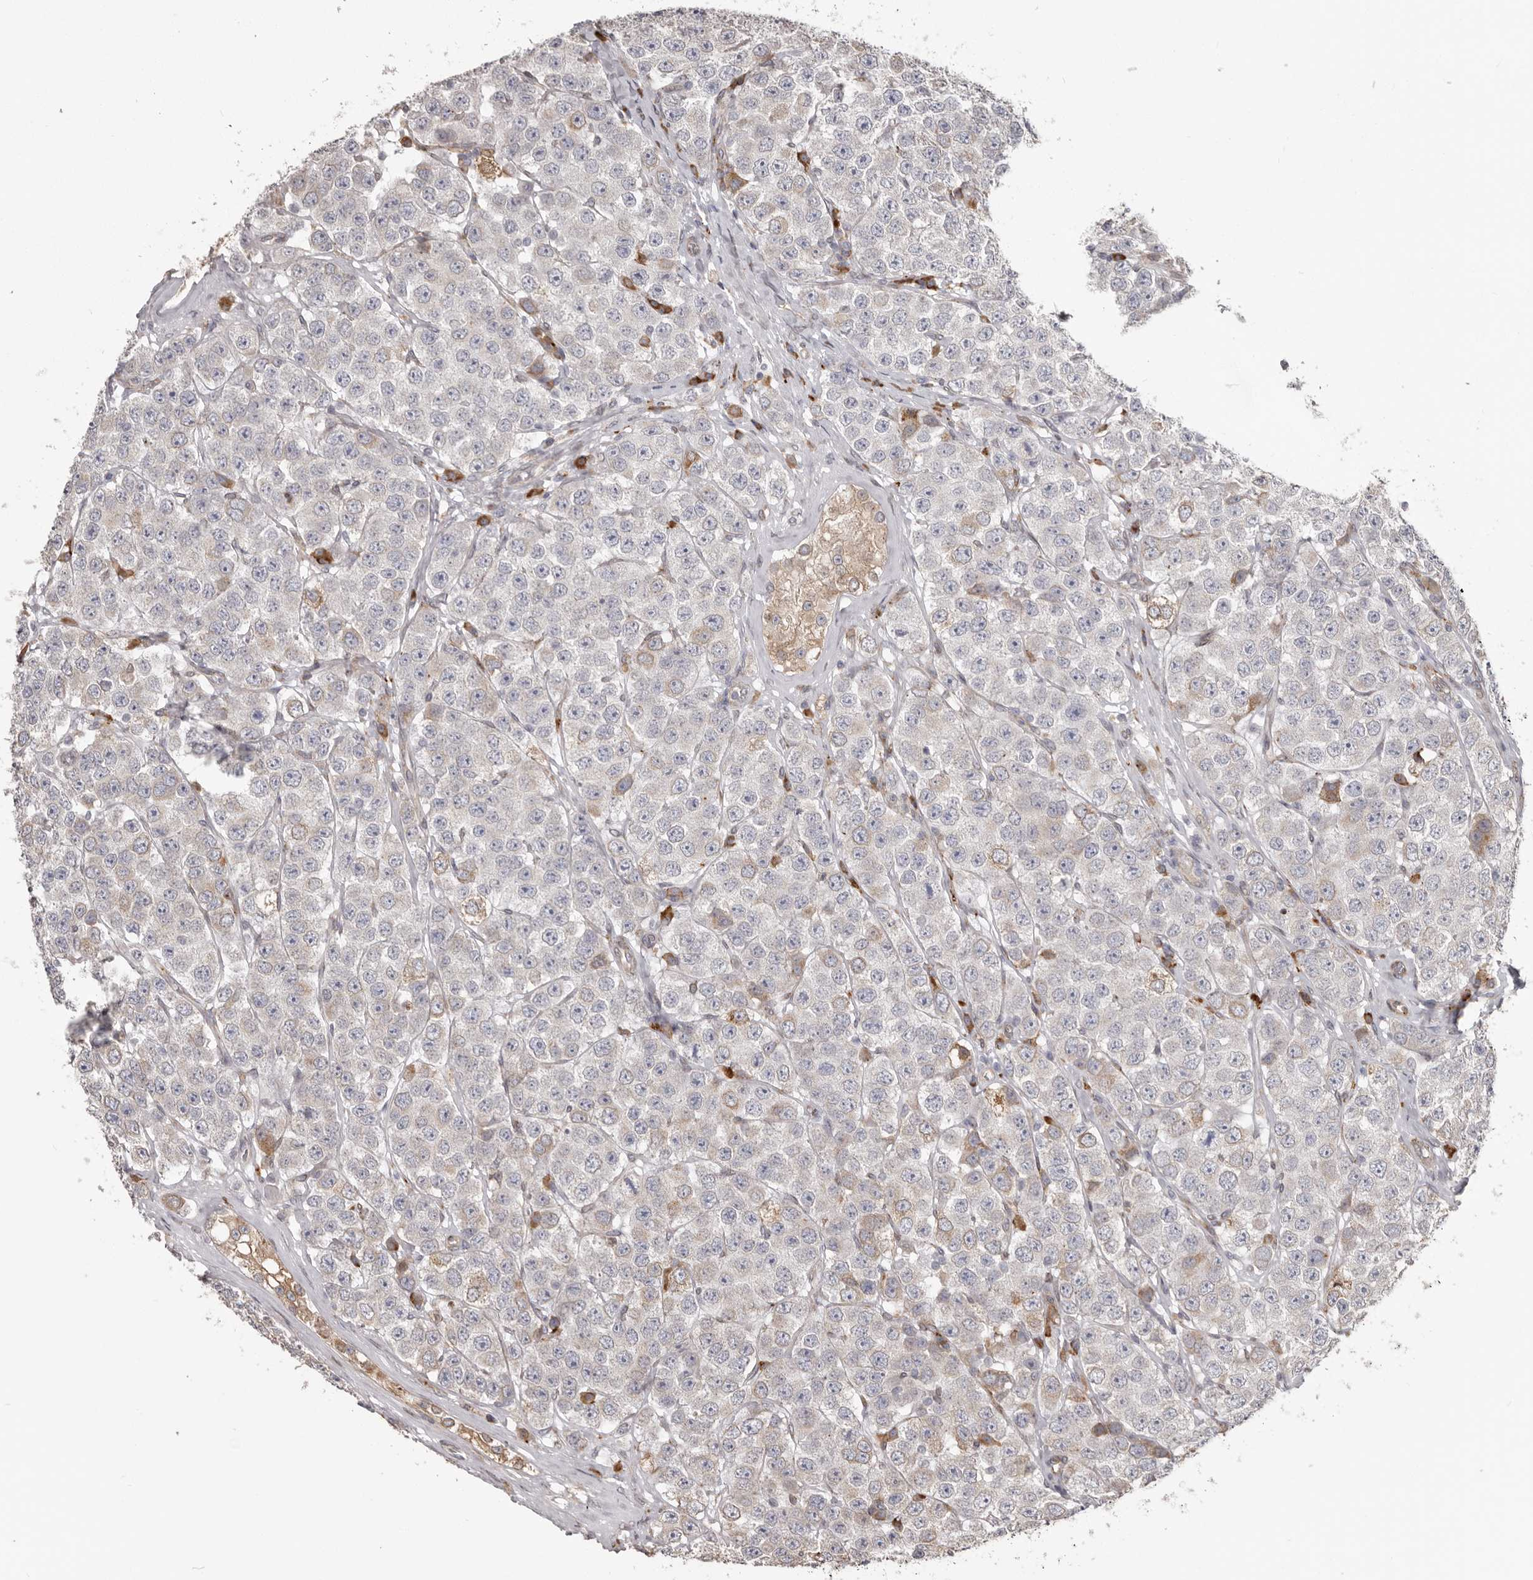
{"staining": {"intensity": "weak", "quantity": "<25%", "location": "cytoplasmic/membranous"}, "tissue": "testis cancer", "cell_type": "Tumor cells", "image_type": "cancer", "snomed": [{"axis": "morphology", "description": "Seminoma, NOS"}, {"axis": "topography", "description": "Testis"}], "caption": "Tumor cells show no significant protein expression in testis seminoma.", "gene": "NUP43", "patient": {"sex": "male", "age": 28}}